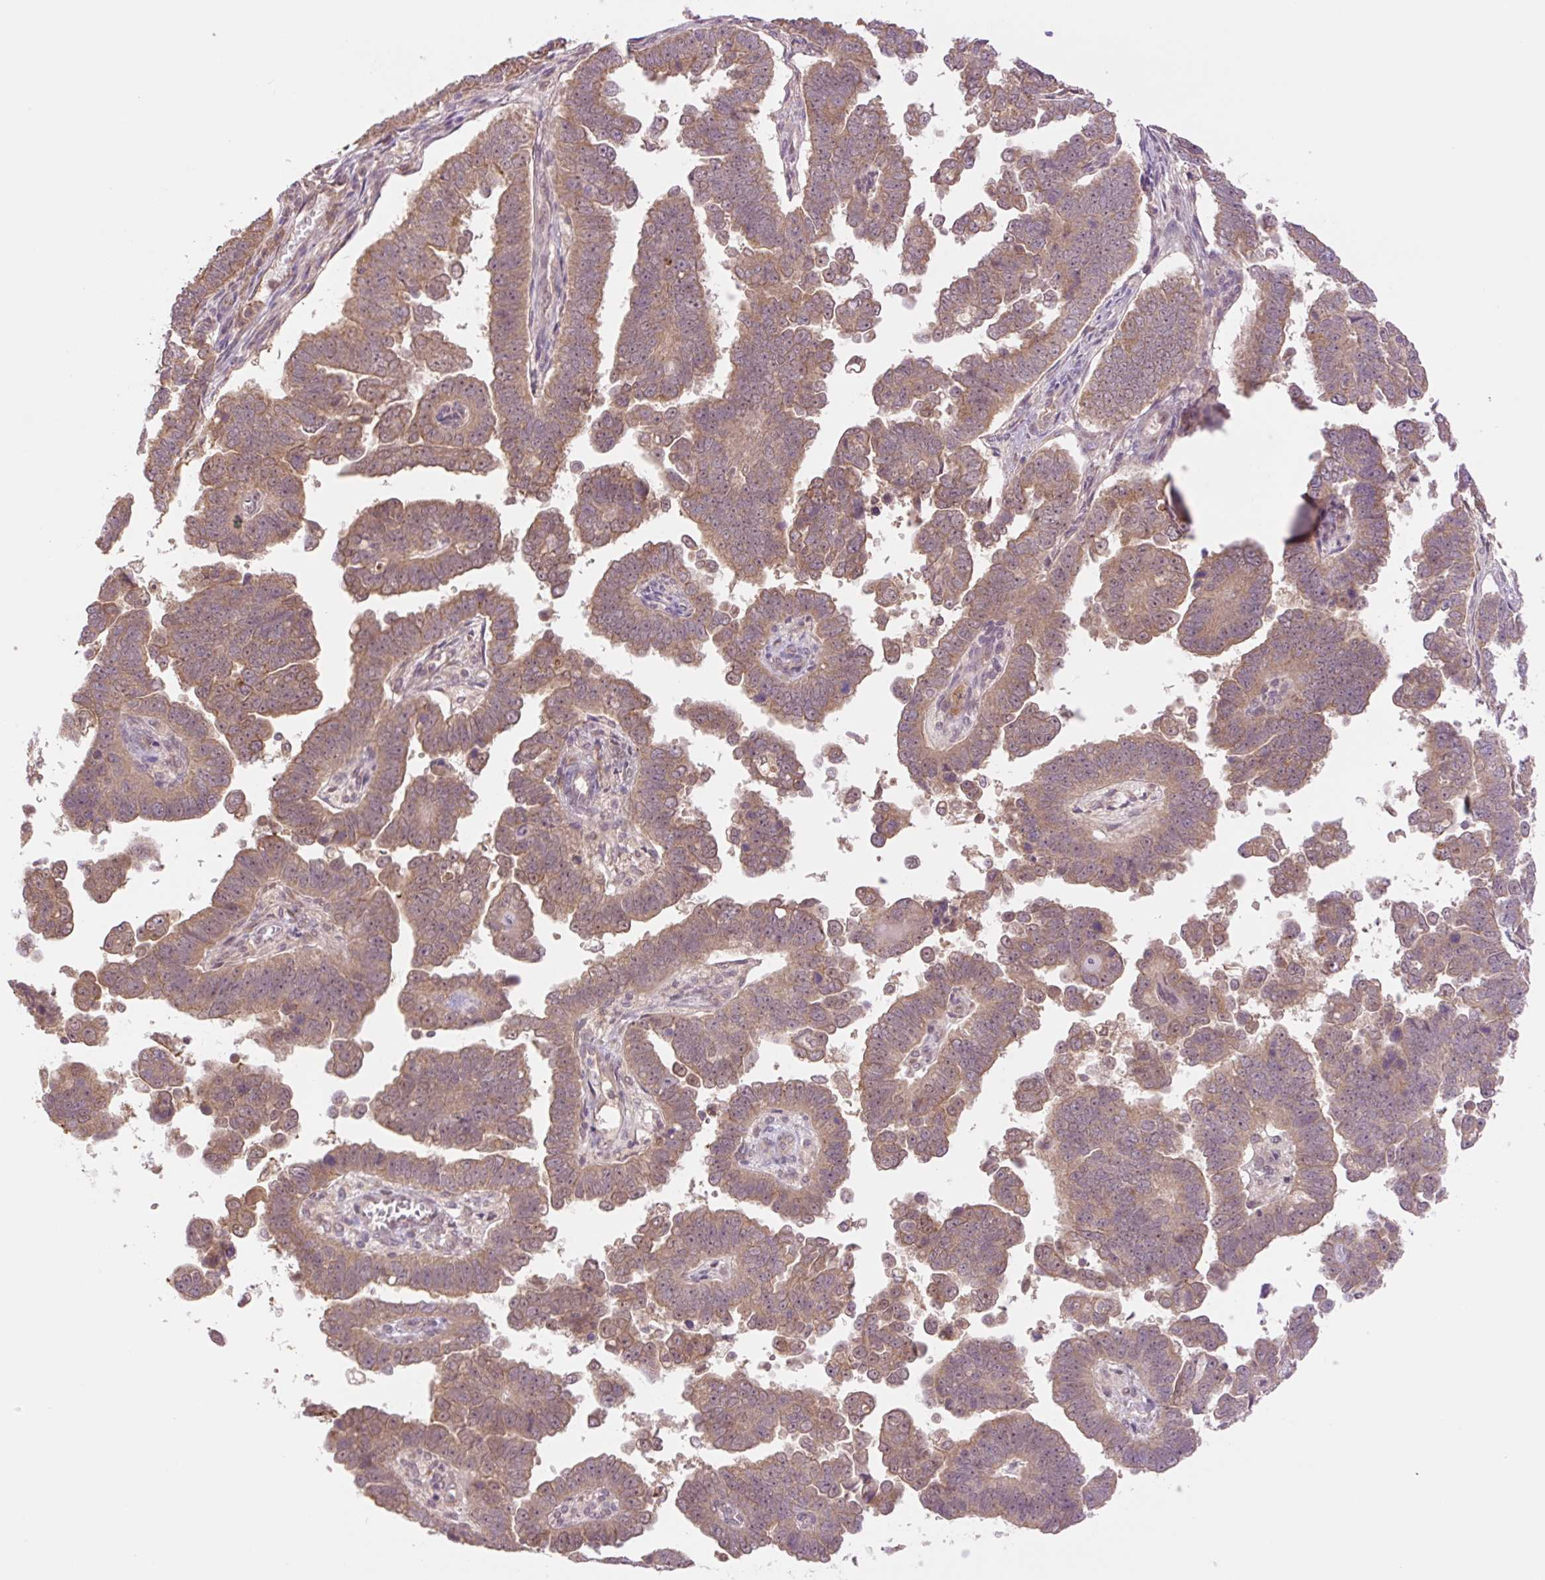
{"staining": {"intensity": "moderate", "quantity": ">75%", "location": "cytoplasmic/membranous"}, "tissue": "endometrial cancer", "cell_type": "Tumor cells", "image_type": "cancer", "snomed": [{"axis": "morphology", "description": "Adenocarcinoma, NOS"}, {"axis": "topography", "description": "Endometrium"}], "caption": "Immunohistochemistry (IHC) histopathology image of neoplastic tissue: endometrial cancer stained using immunohistochemistry demonstrates medium levels of moderate protein expression localized specifically in the cytoplasmic/membranous of tumor cells, appearing as a cytoplasmic/membranous brown color.", "gene": "YJU2B", "patient": {"sex": "female", "age": 75}}